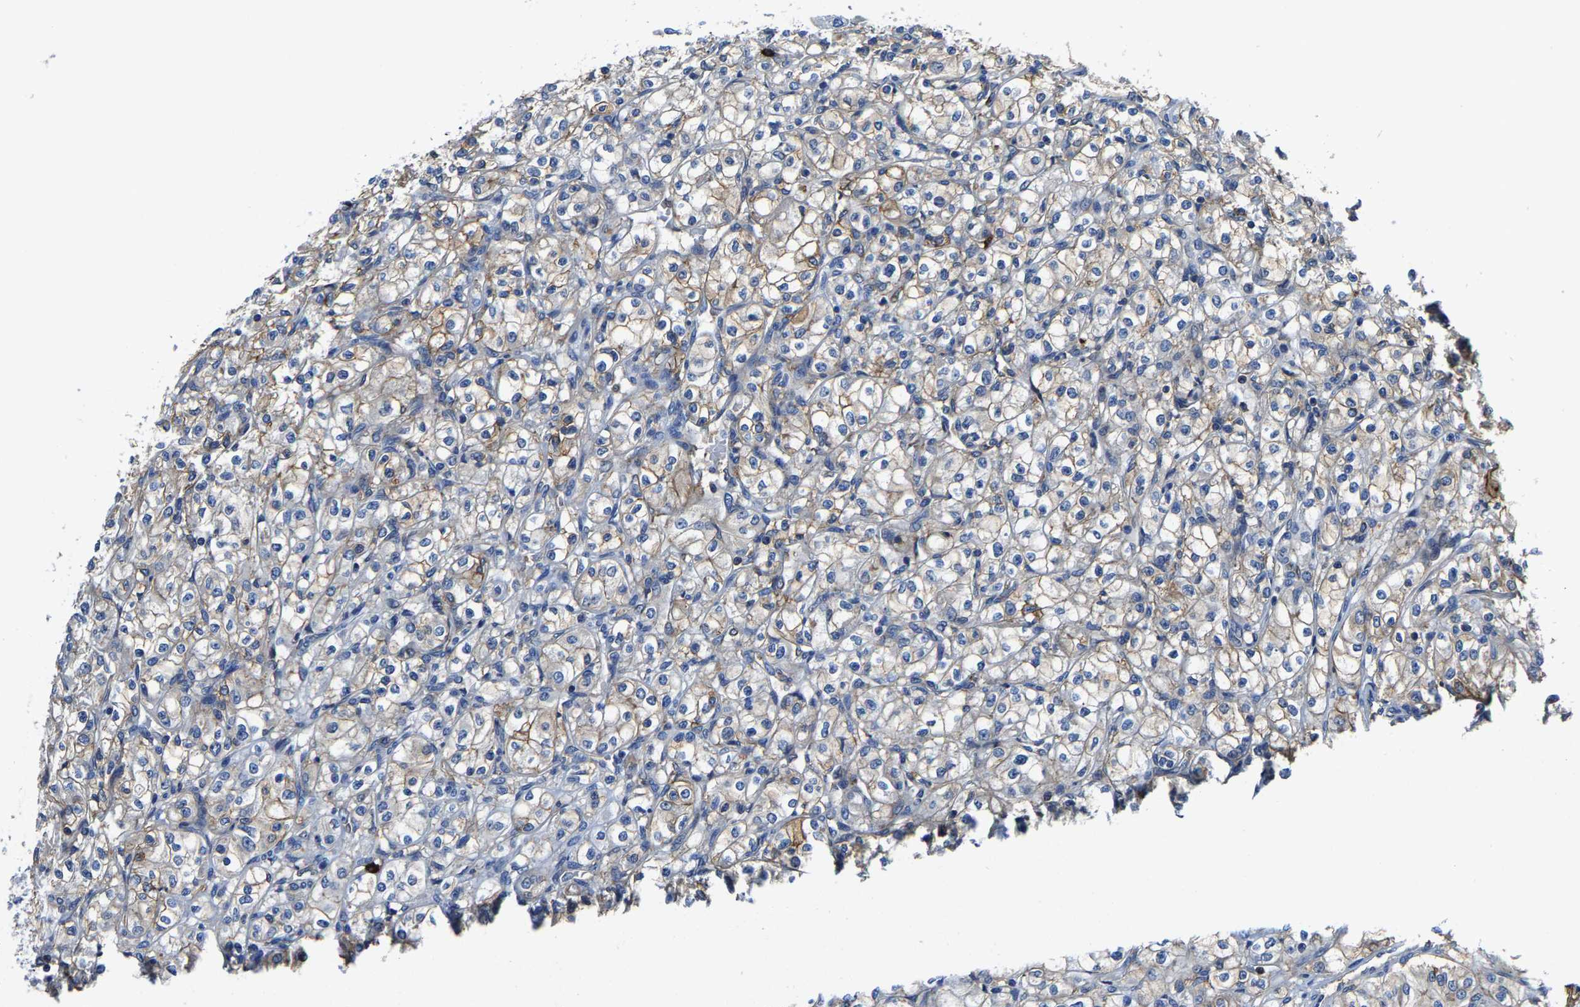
{"staining": {"intensity": "weak", "quantity": "25%-75%", "location": "cytoplasmic/membranous"}, "tissue": "renal cancer", "cell_type": "Tumor cells", "image_type": "cancer", "snomed": [{"axis": "morphology", "description": "Adenocarcinoma, NOS"}, {"axis": "topography", "description": "Kidney"}], "caption": "Immunohistochemistry (IHC) staining of renal cancer, which shows low levels of weak cytoplasmic/membranous staining in approximately 25%-75% of tumor cells indicating weak cytoplasmic/membranous protein expression. The staining was performed using DAB (brown) for protein detection and nuclei were counterstained in hematoxylin (blue).", "gene": "TRAF6", "patient": {"sex": "male", "age": 77}}